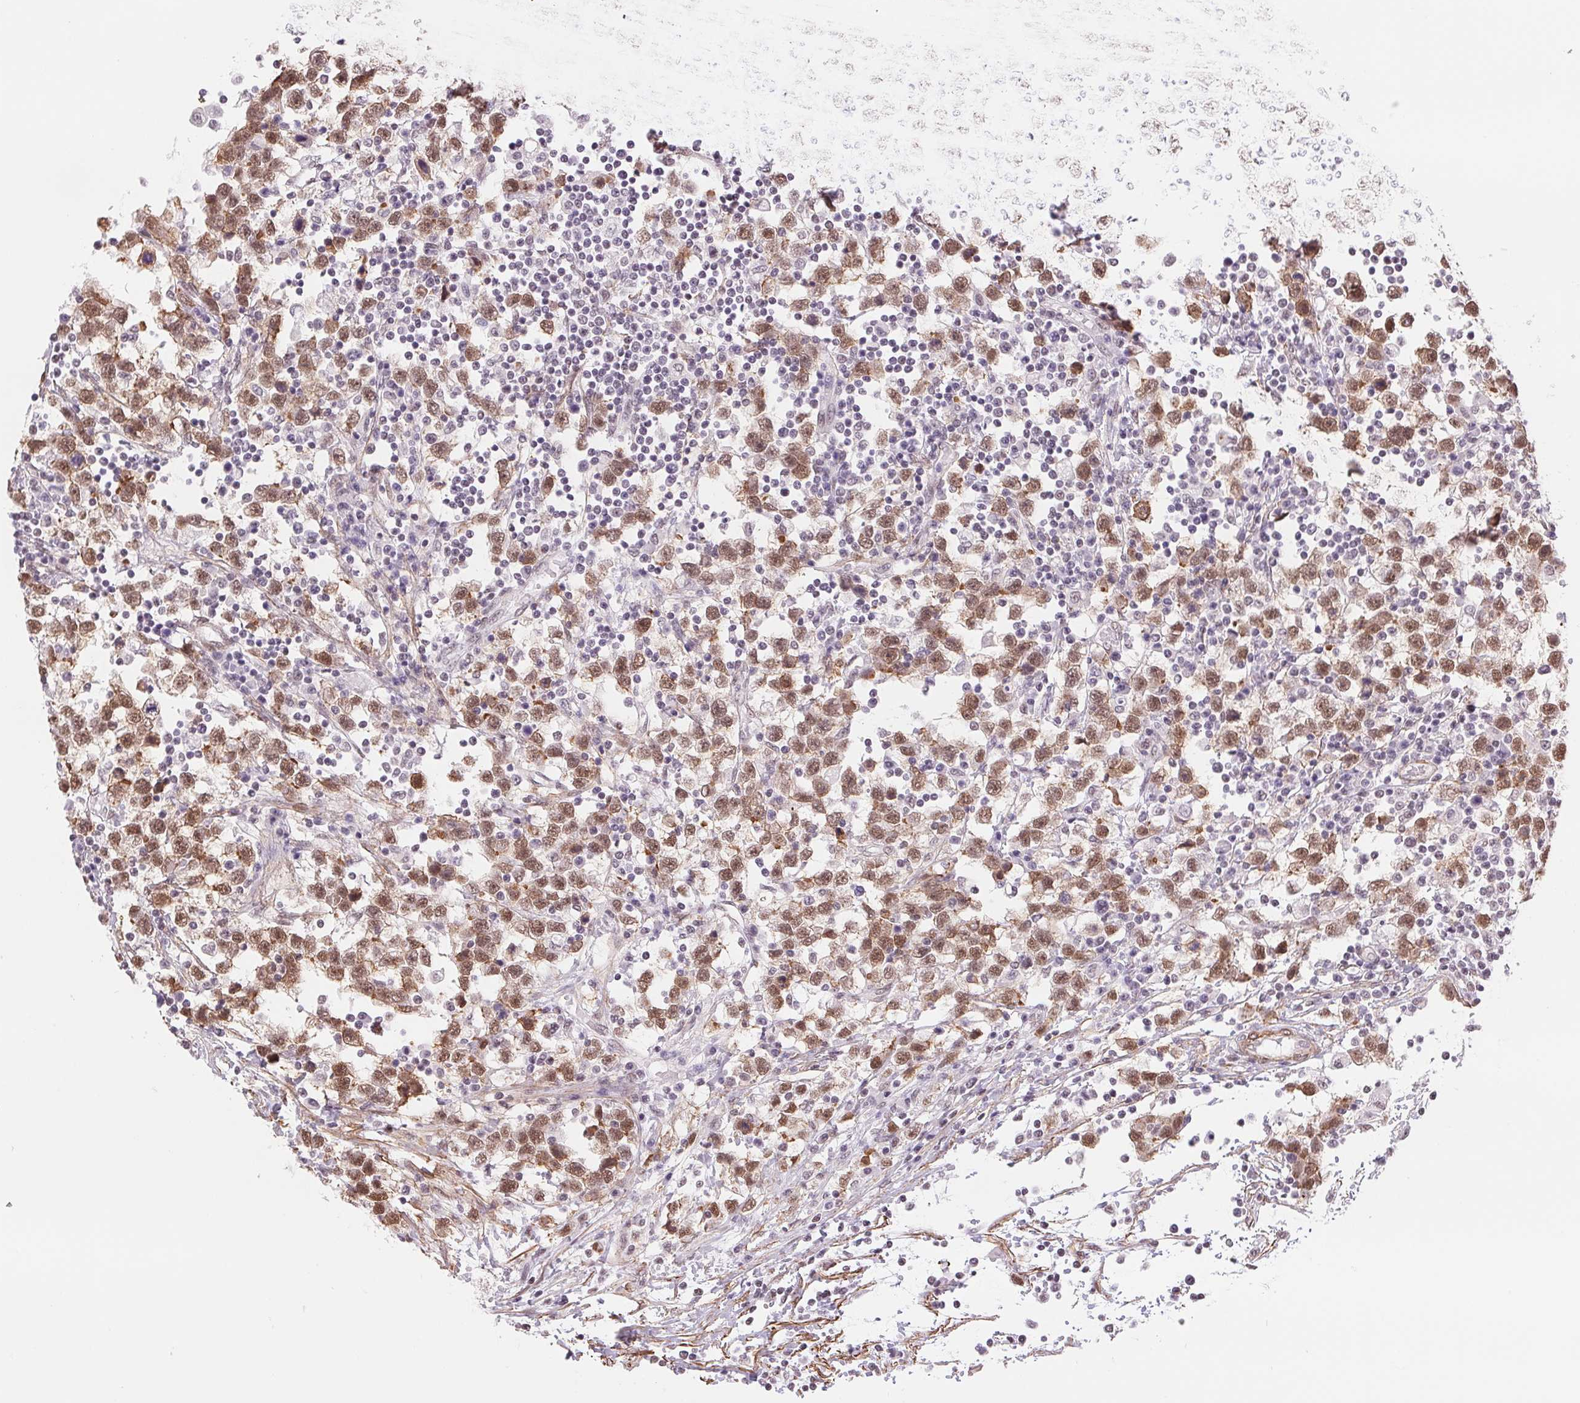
{"staining": {"intensity": "moderate", "quantity": ">75%", "location": "nuclear"}, "tissue": "testis cancer", "cell_type": "Tumor cells", "image_type": "cancer", "snomed": [{"axis": "morphology", "description": "Seminoma, NOS"}, {"axis": "topography", "description": "Testis"}], "caption": "A brown stain labels moderate nuclear staining of a protein in human testis cancer tumor cells. (DAB (3,3'-diaminobenzidine) IHC with brightfield microscopy, high magnification).", "gene": "BCAT1", "patient": {"sex": "male", "age": 34}}